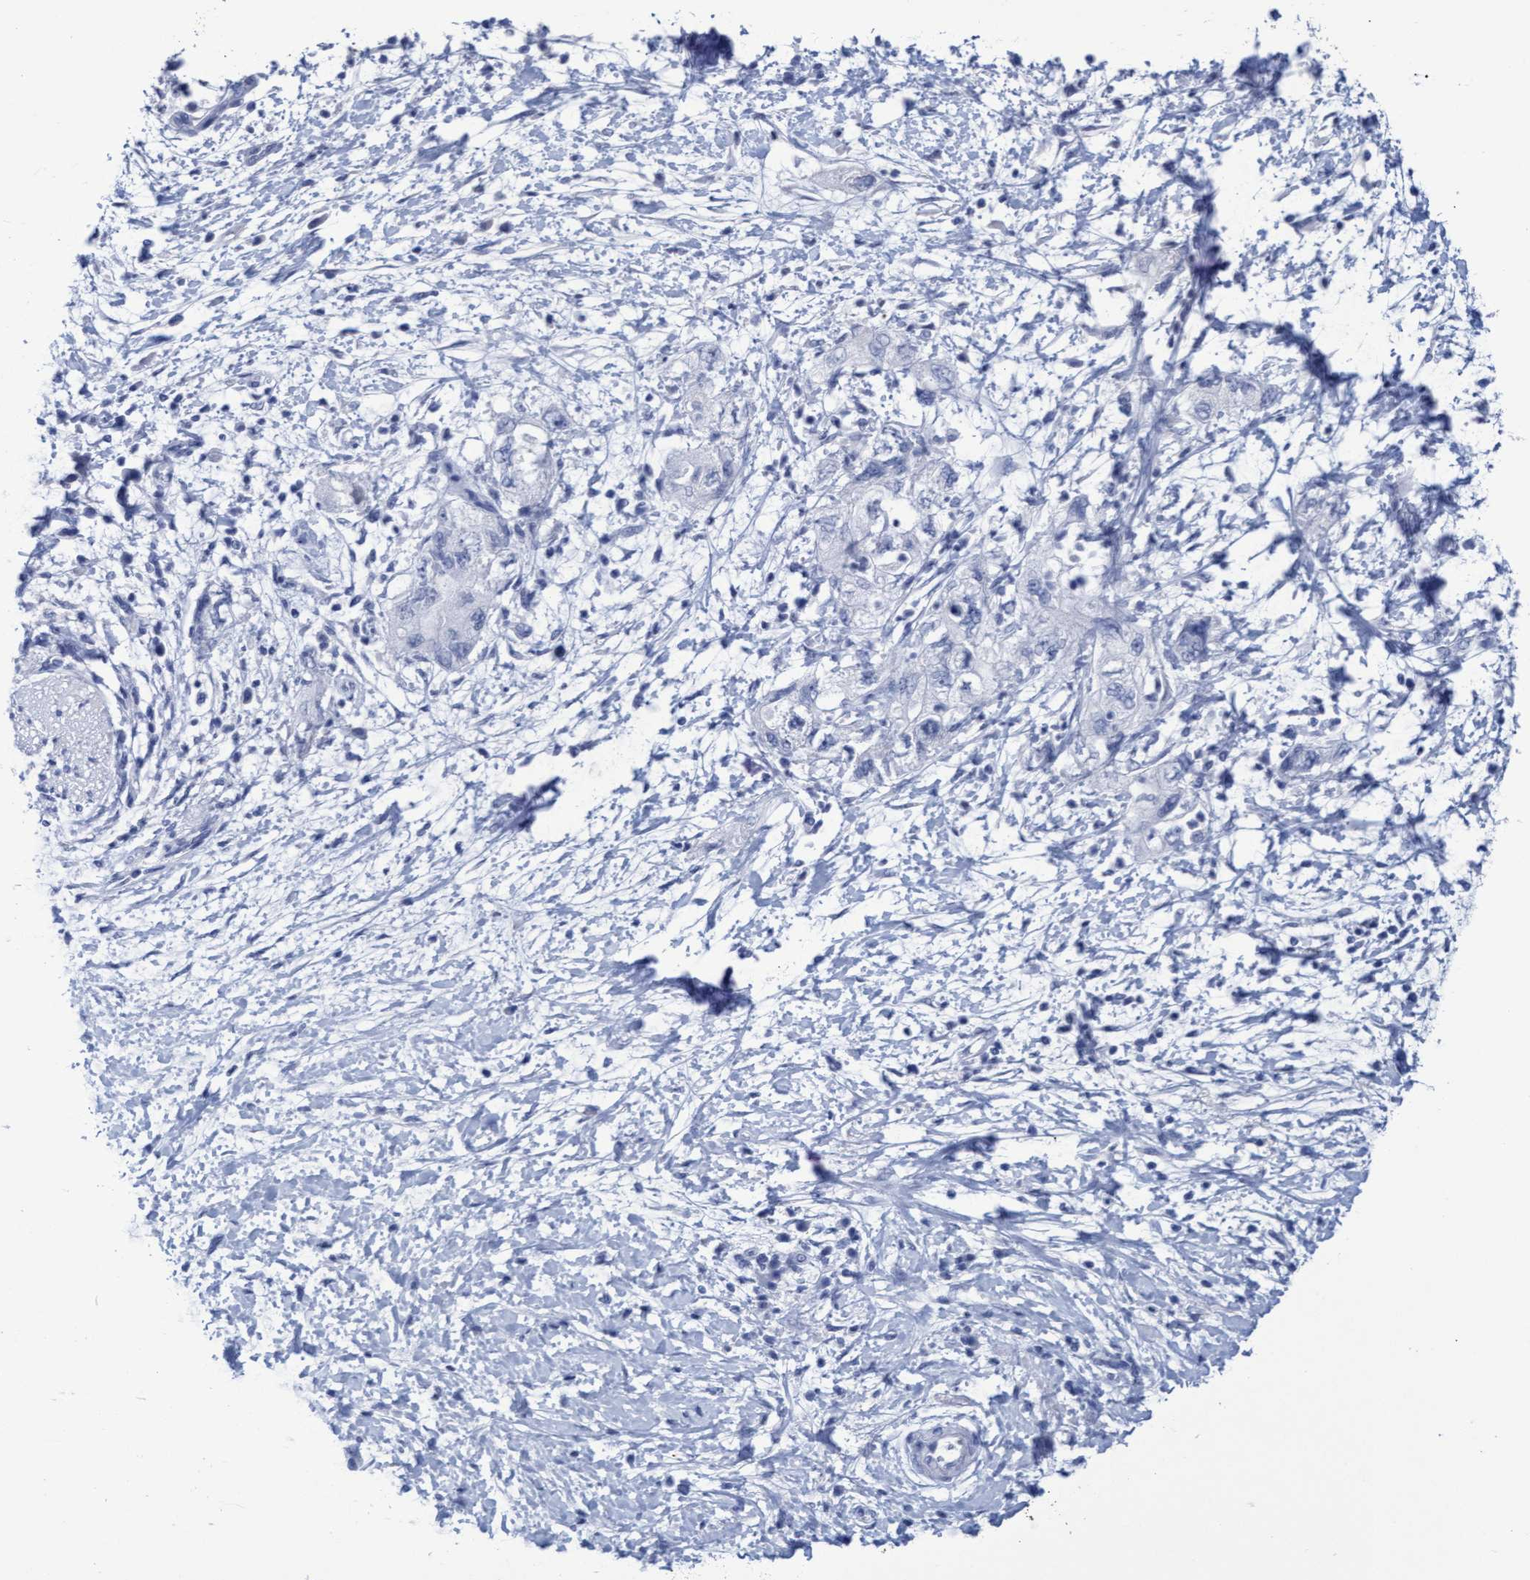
{"staining": {"intensity": "negative", "quantity": "none", "location": "none"}, "tissue": "pancreatic cancer", "cell_type": "Tumor cells", "image_type": "cancer", "snomed": [{"axis": "morphology", "description": "Adenocarcinoma, NOS"}, {"axis": "topography", "description": "Pancreas"}], "caption": "An image of human pancreatic cancer (adenocarcinoma) is negative for staining in tumor cells.", "gene": "INSL6", "patient": {"sex": "female", "age": 73}}